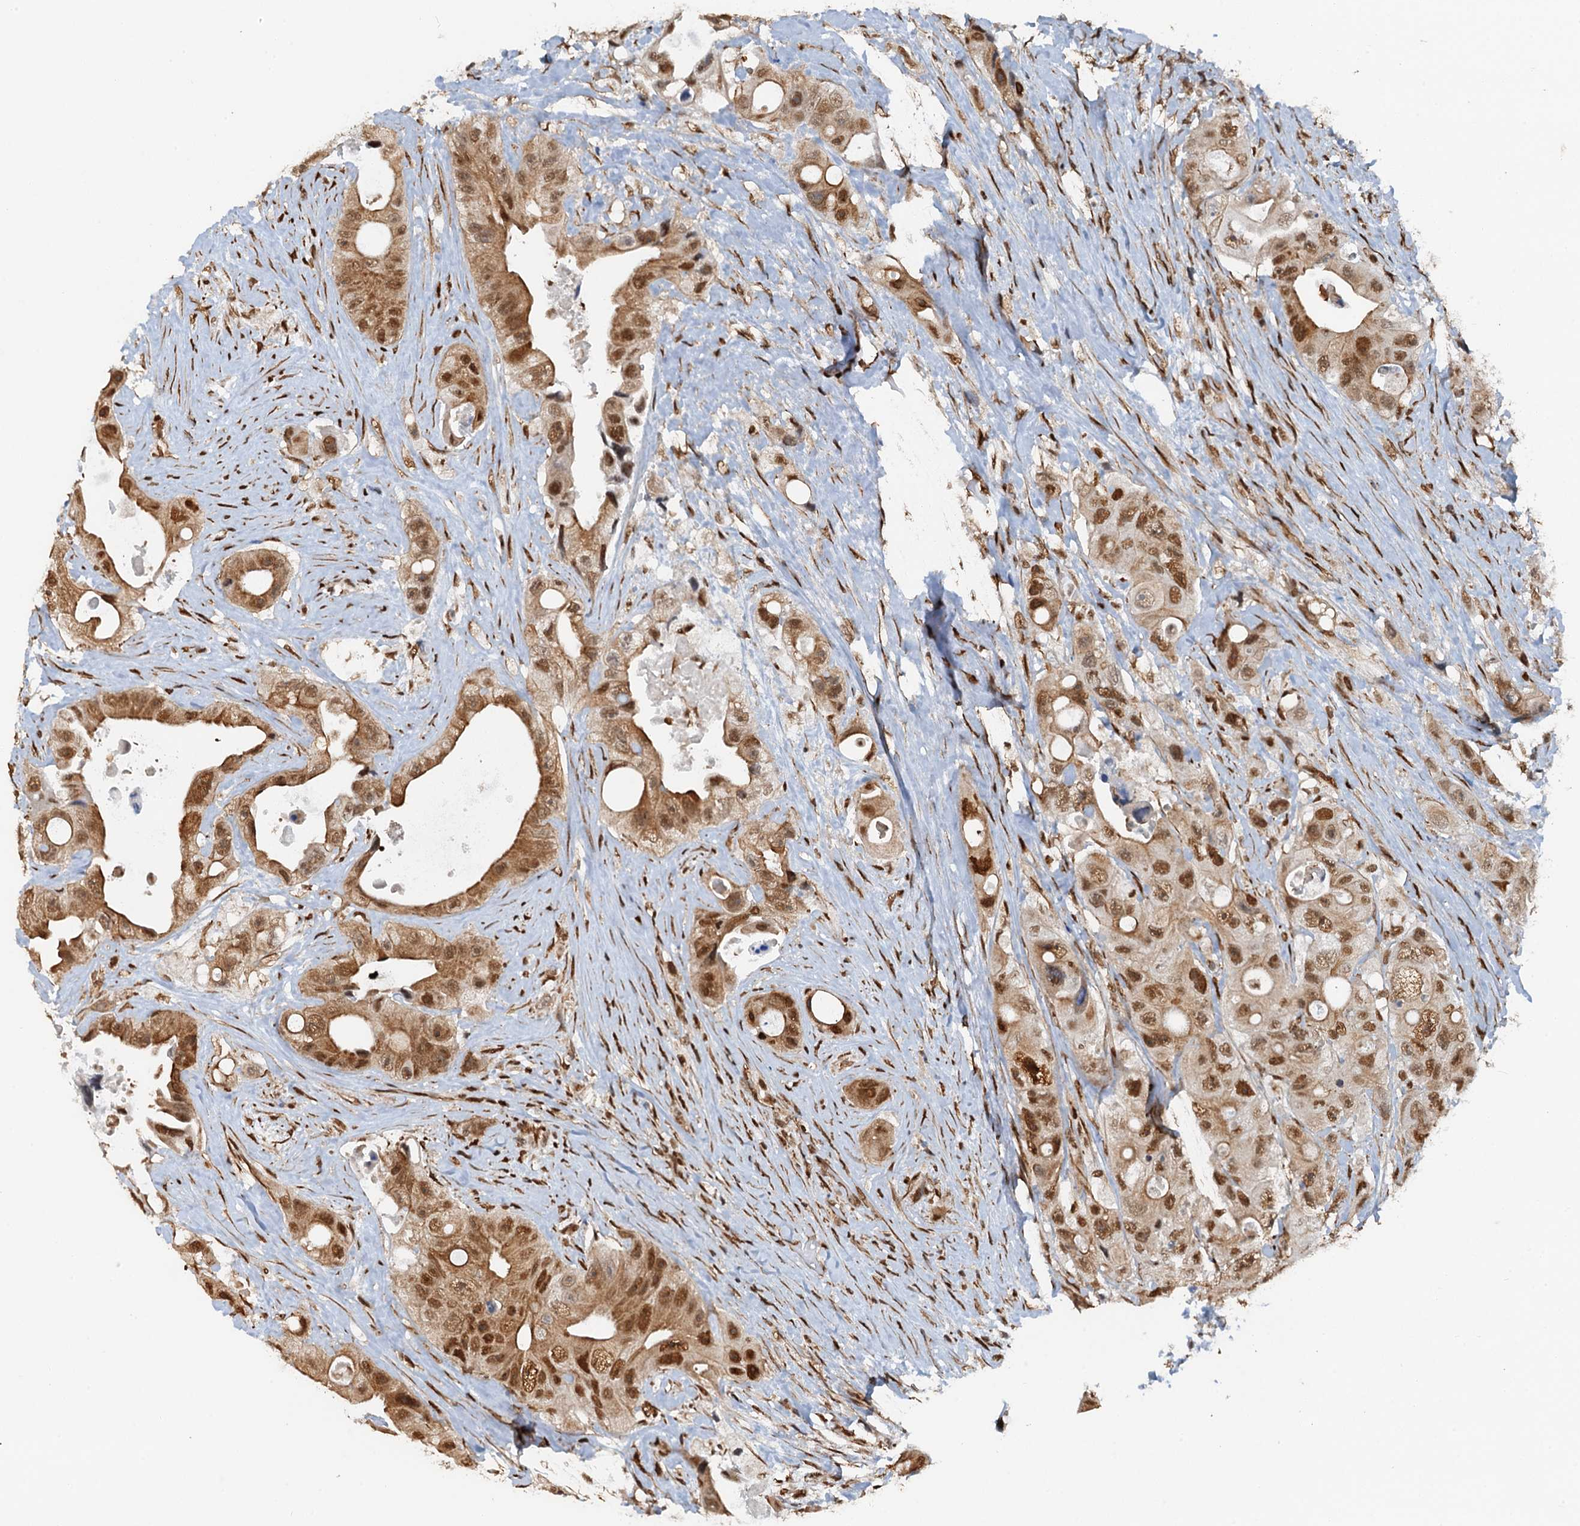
{"staining": {"intensity": "moderate", "quantity": ">75%", "location": "cytoplasmic/membranous,nuclear"}, "tissue": "colorectal cancer", "cell_type": "Tumor cells", "image_type": "cancer", "snomed": [{"axis": "morphology", "description": "Adenocarcinoma, NOS"}, {"axis": "topography", "description": "Colon"}], "caption": "A medium amount of moderate cytoplasmic/membranous and nuclear staining is appreciated in approximately >75% of tumor cells in colorectal adenocarcinoma tissue. (Stains: DAB (3,3'-diaminobenzidine) in brown, nuclei in blue, Microscopy: brightfield microscopy at high magnification).", "gene": "CFDP1", "patient": {"sex": "female", "age": 46}}